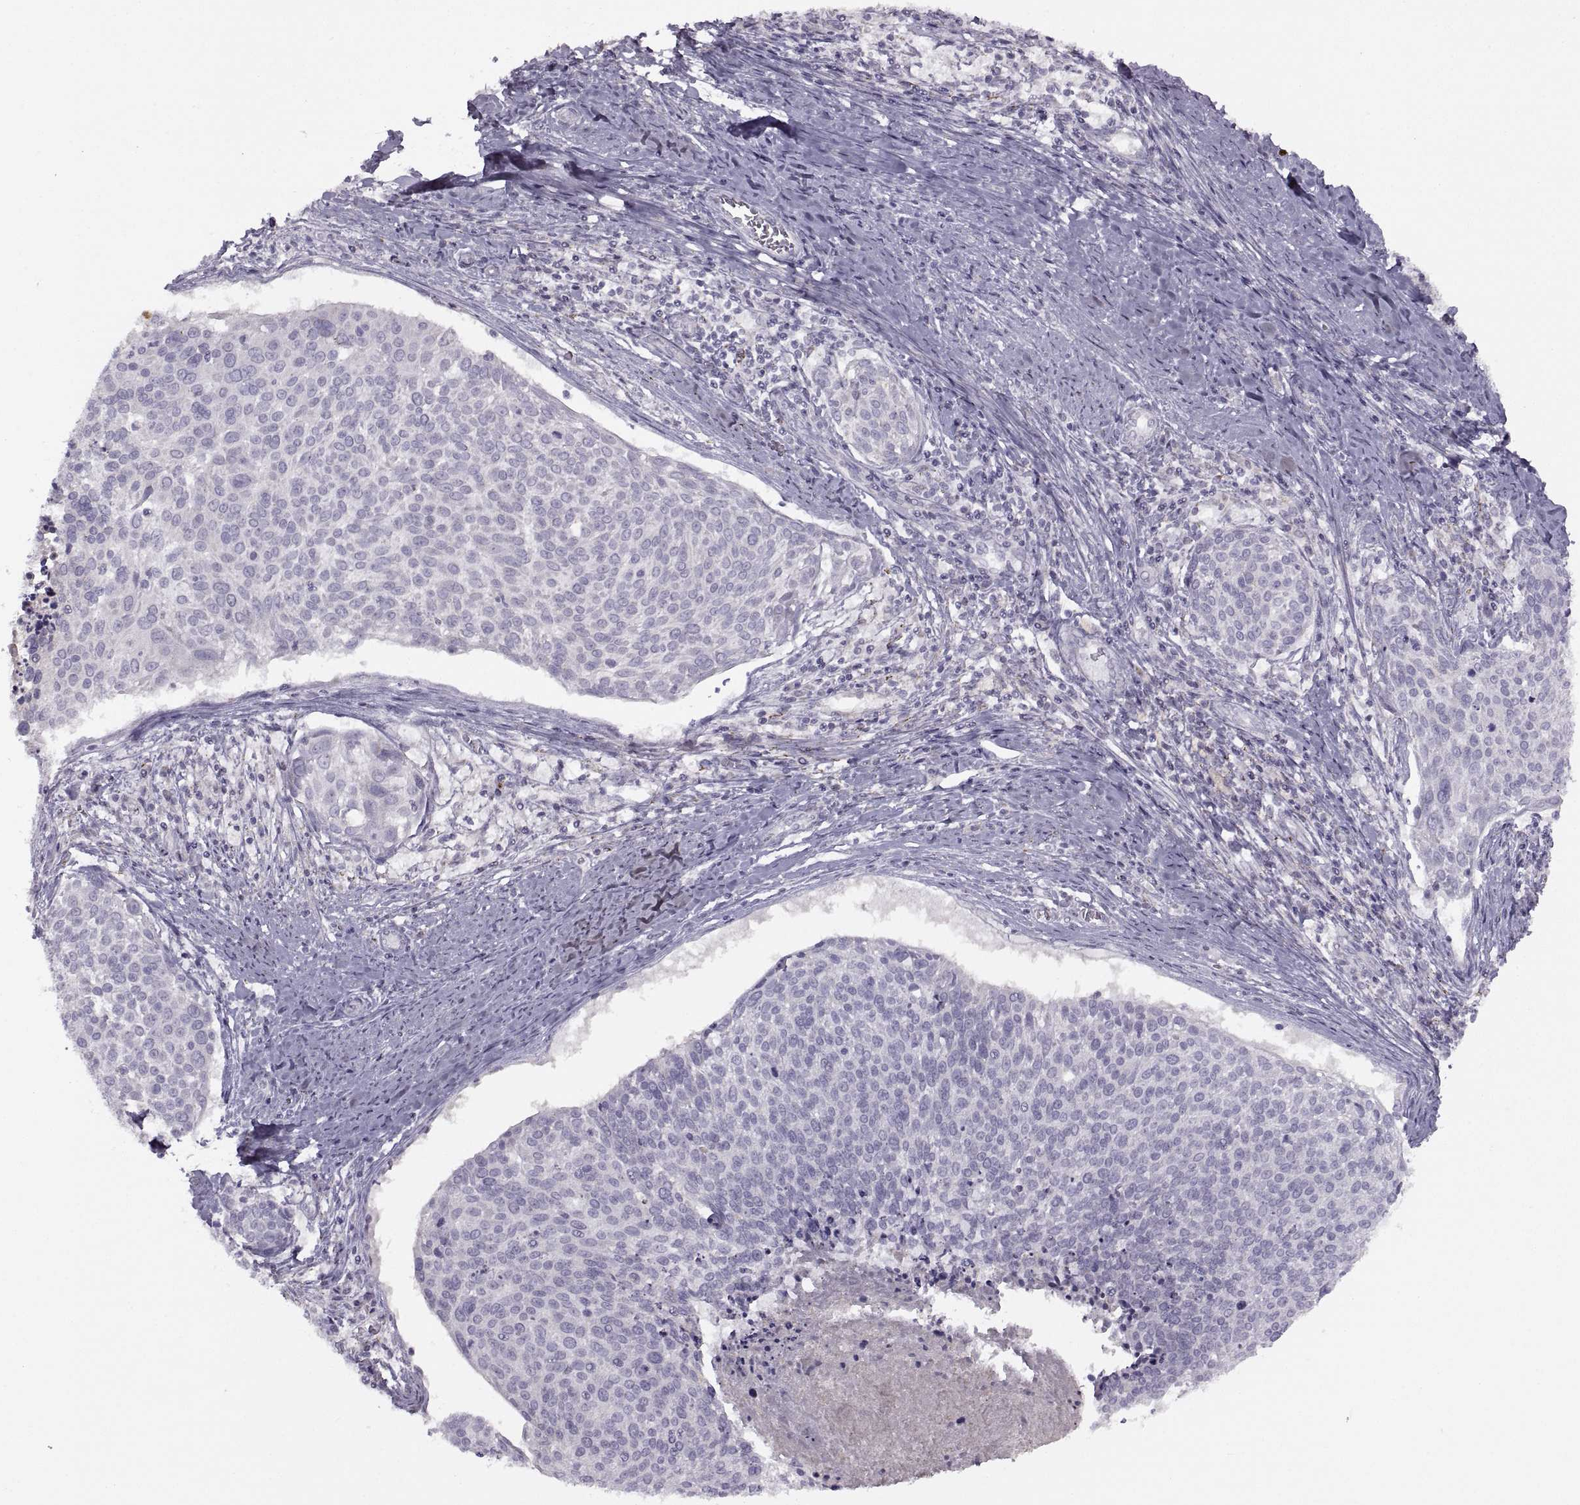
{"staining": {"intensity": "negative", "quantity": "none", "location": "none"}, "tissue": "cervical cancer", "cell_type": "Tumor cells", "image_type": "cancer", "snomed": [{"axis": "morphology", "description": "Squamous cell carcinoma, NOS"}, {"axis": "topography", "description": "Cervix"}], "caption": "DAB immunohistochemical staining of cervical cancer demonstrates no significant staining in tumor cells.", "gene": "PIERCE1", "patient": {"sex": "female", "age": 39}}